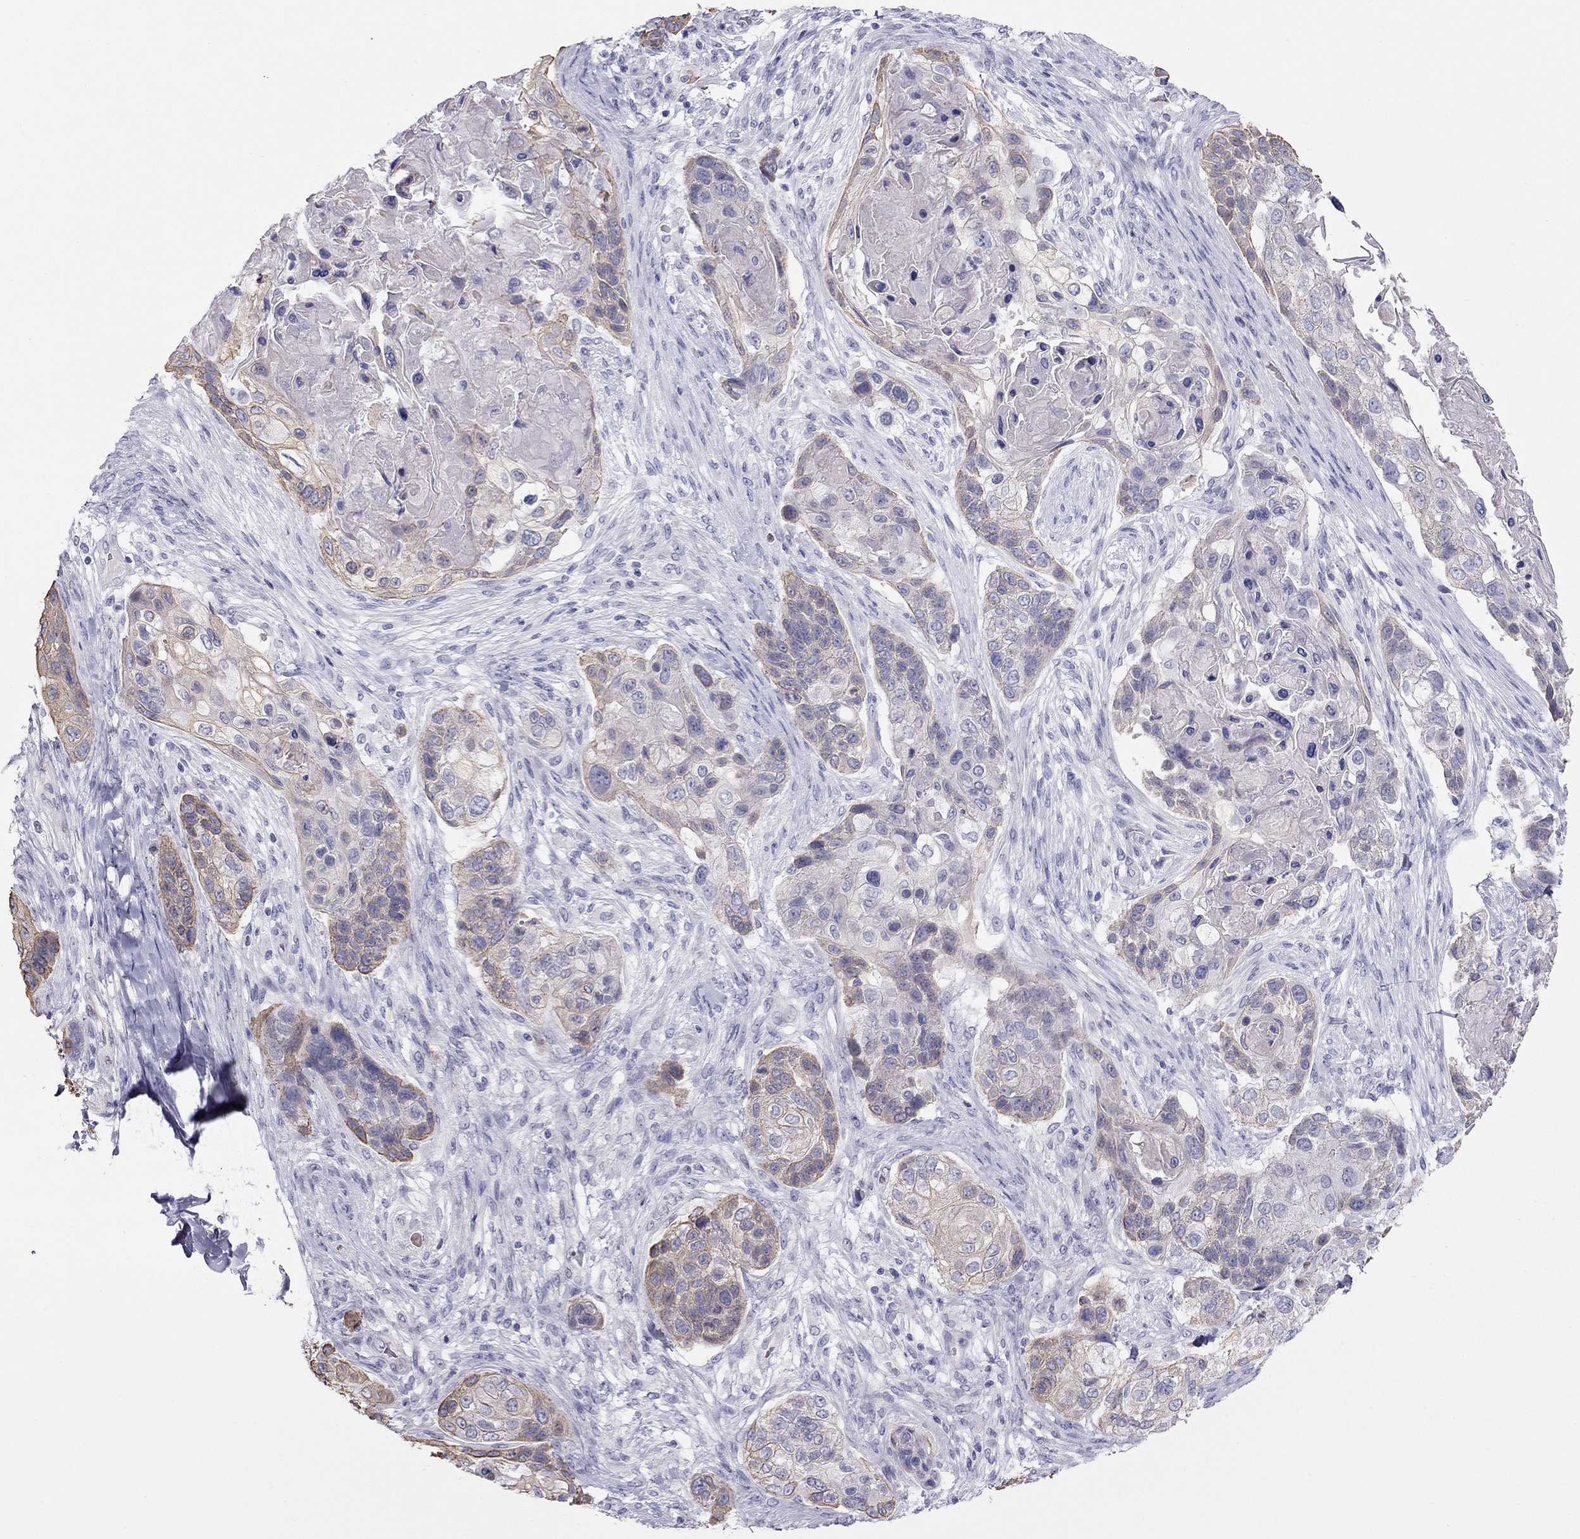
{"staining": {"intensity": "weak", "quantity": "25%-75%", "location": "cytoplasmic/membranous"}, "tissue": "lung cancer", "cell_type": "Tumor cells", "image_type": "cancer", "snomed": [{"axis": "morphology", "description": "Squamous cell carcinoma, NOS"}, {"axis": "topography", "description": "Lung"}], "caption": "Protein analysis of lung cancer (squamous cell carcinoma) tissue displays weak cytoplasmic/membranous positivity in about 25%-75% of tumor cells.", "gene": "KCNV2", "patient": {"sex": "male", "age": 69}}